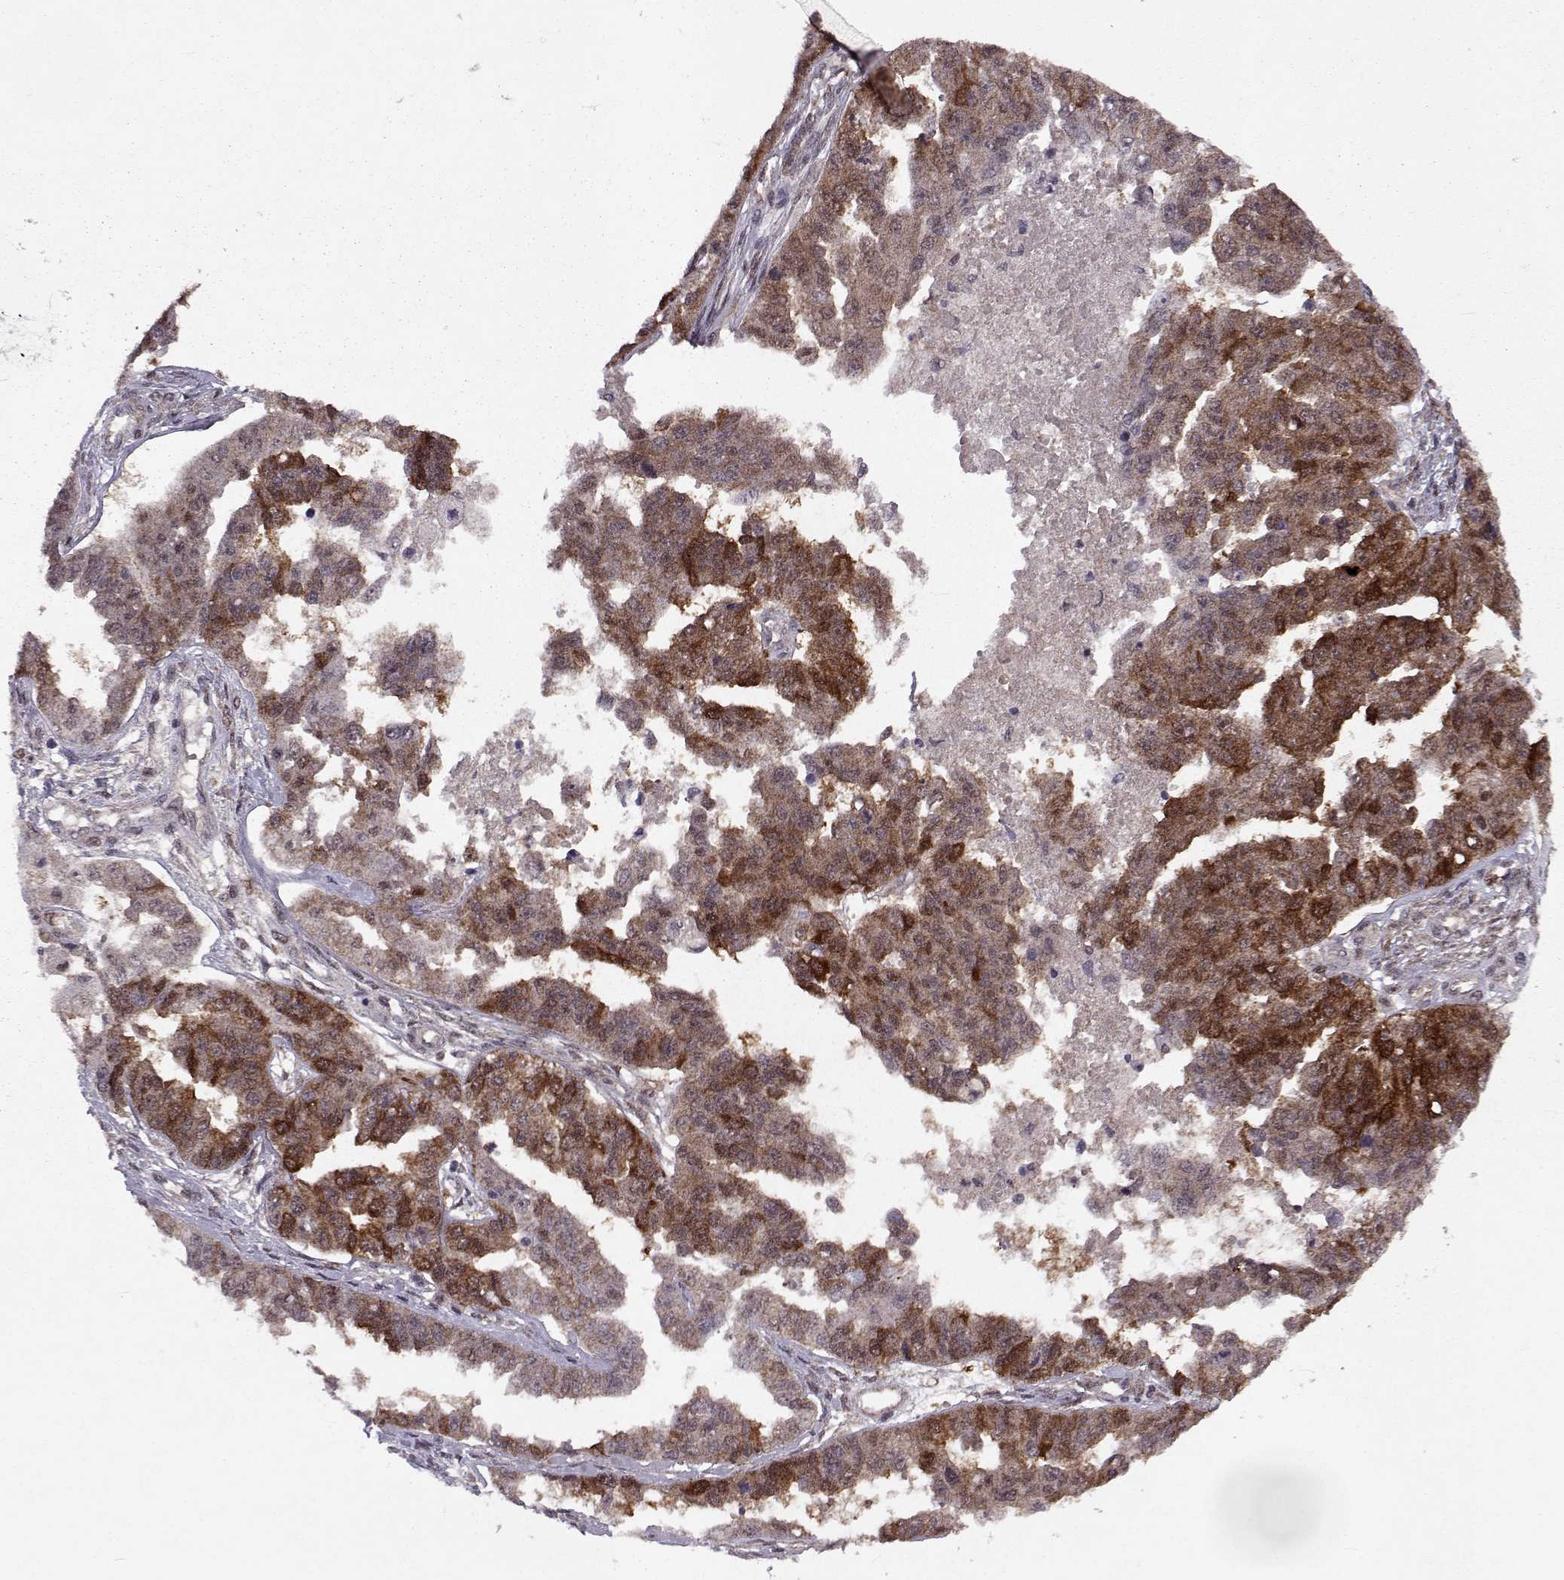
{"staining": {"intensity": "strong", "quantity": "25%-75%", "location": "cytoplasmic/membranous,nuclear"}, "tissue": "ovarian cancer", "cell_type": "Tumor cells", "image_type": "cancer", "snomed": [{"axis": "morphology", "description": "Cystadenocarcinoma, serous, NOS"}, {"axis": "topography", "description": "Ovary"}], "caption": "A micrograph of ovarian cancer stained for a protein reveals strong cytoplasmic/membranous and nuclear brown staining in tumor cells. Using DAB (brown) and hematoxylin (blue) stains, captured at high magnification using brightfield microscopy.", "gene": "CDK4", "patient": {"sex": "female", "age": 58}}